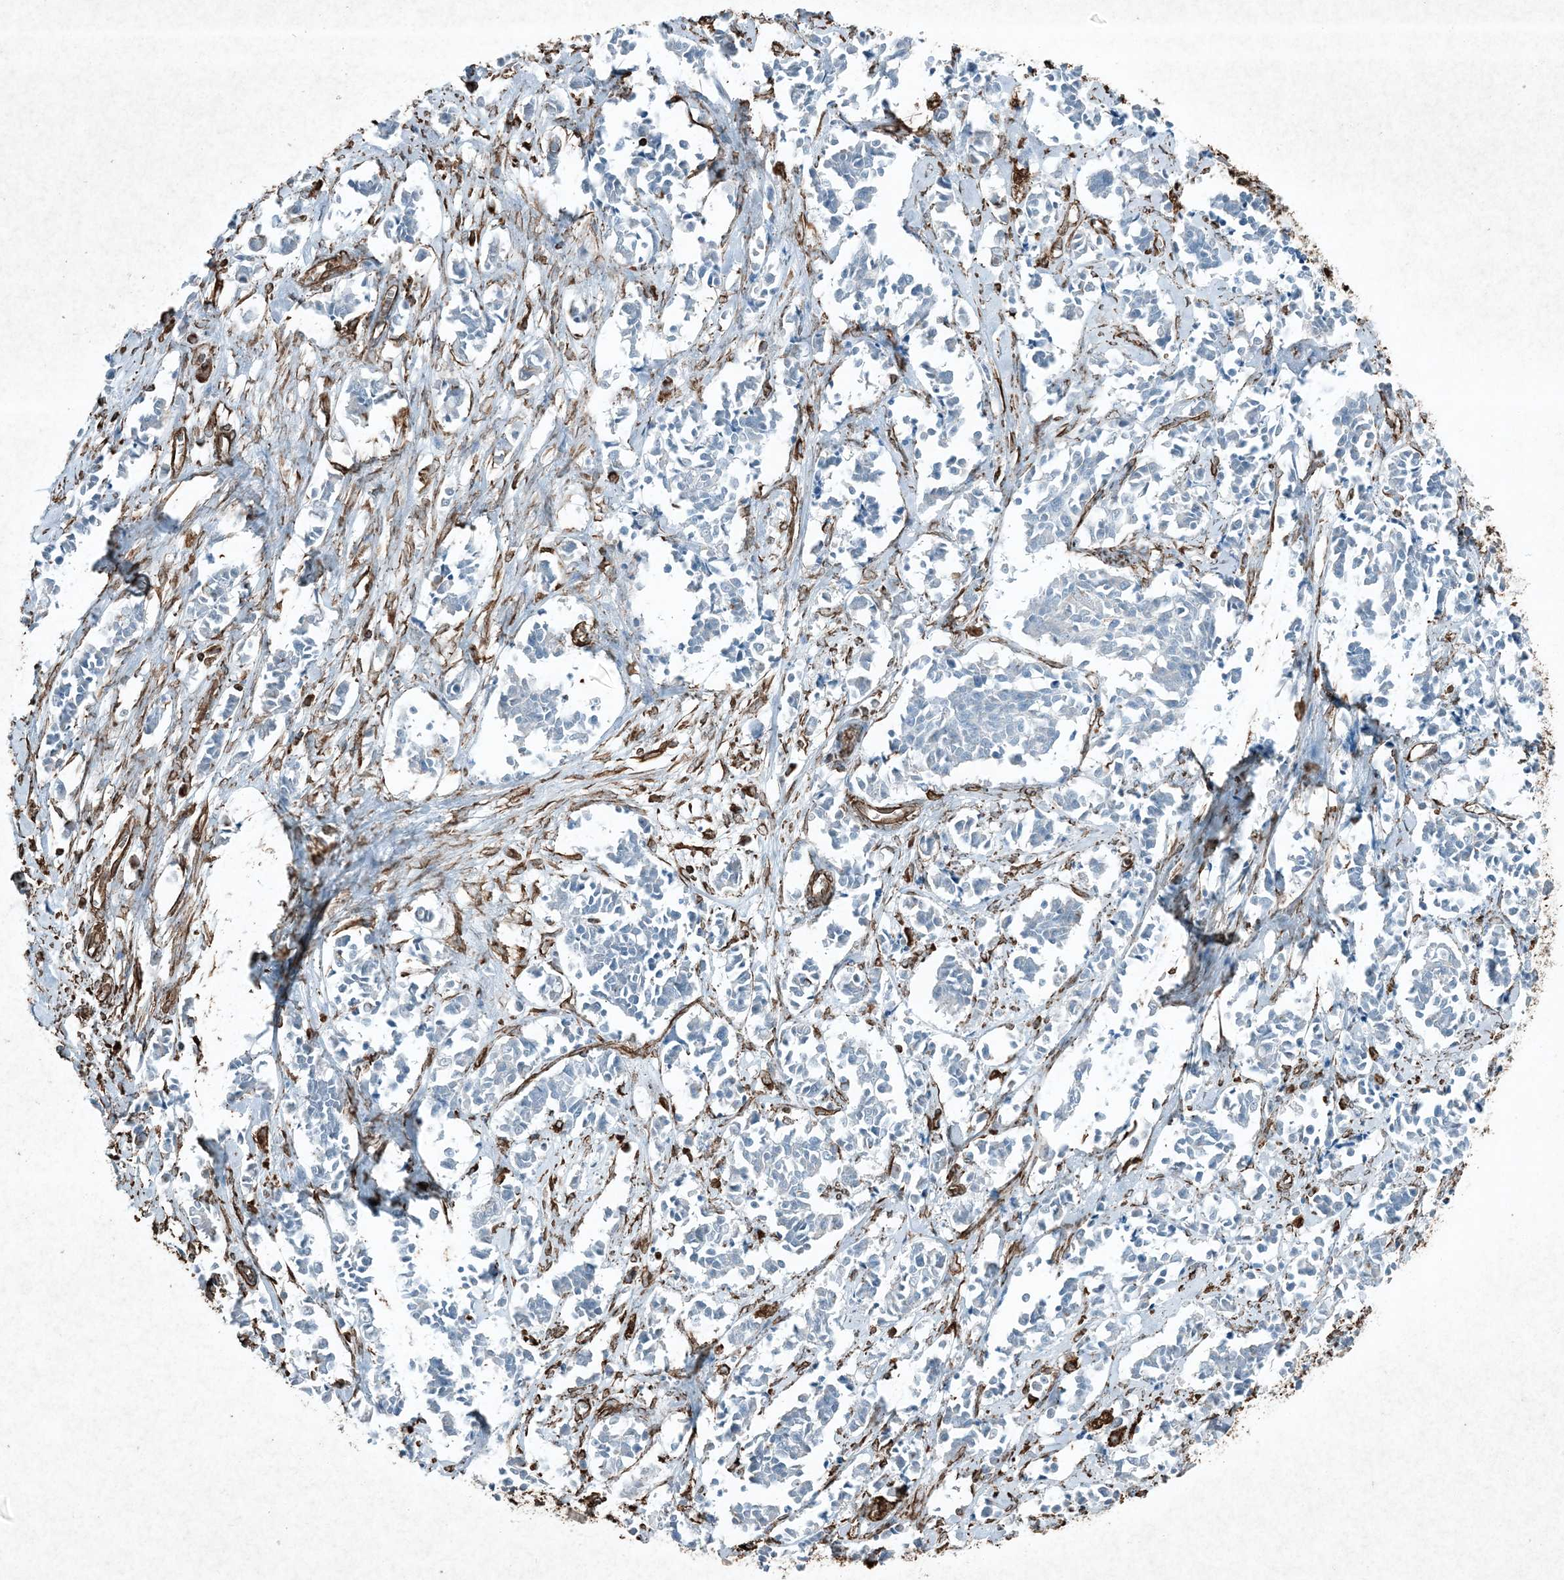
{"staining": {"intensity": "negative", "quantity": "none", "location": "none"}, "tissue": "cervical cancer", "cell_type": "Tumor cells", "image_type": "cancer", "snomed": [{"axis": "morphology", "description": "Squamous cell carcinoma, NOS"}, {"axis": "topography", "description": "Cervix"}], "caption": "Image shows no protein positivity in tumor cells of squamous cell carcinoma (cervical) tissue. (DAB immunohistochemistry (IHC), high magnification).", "gene": "RYK", "patient": {"sex": "female", "age": 35}}